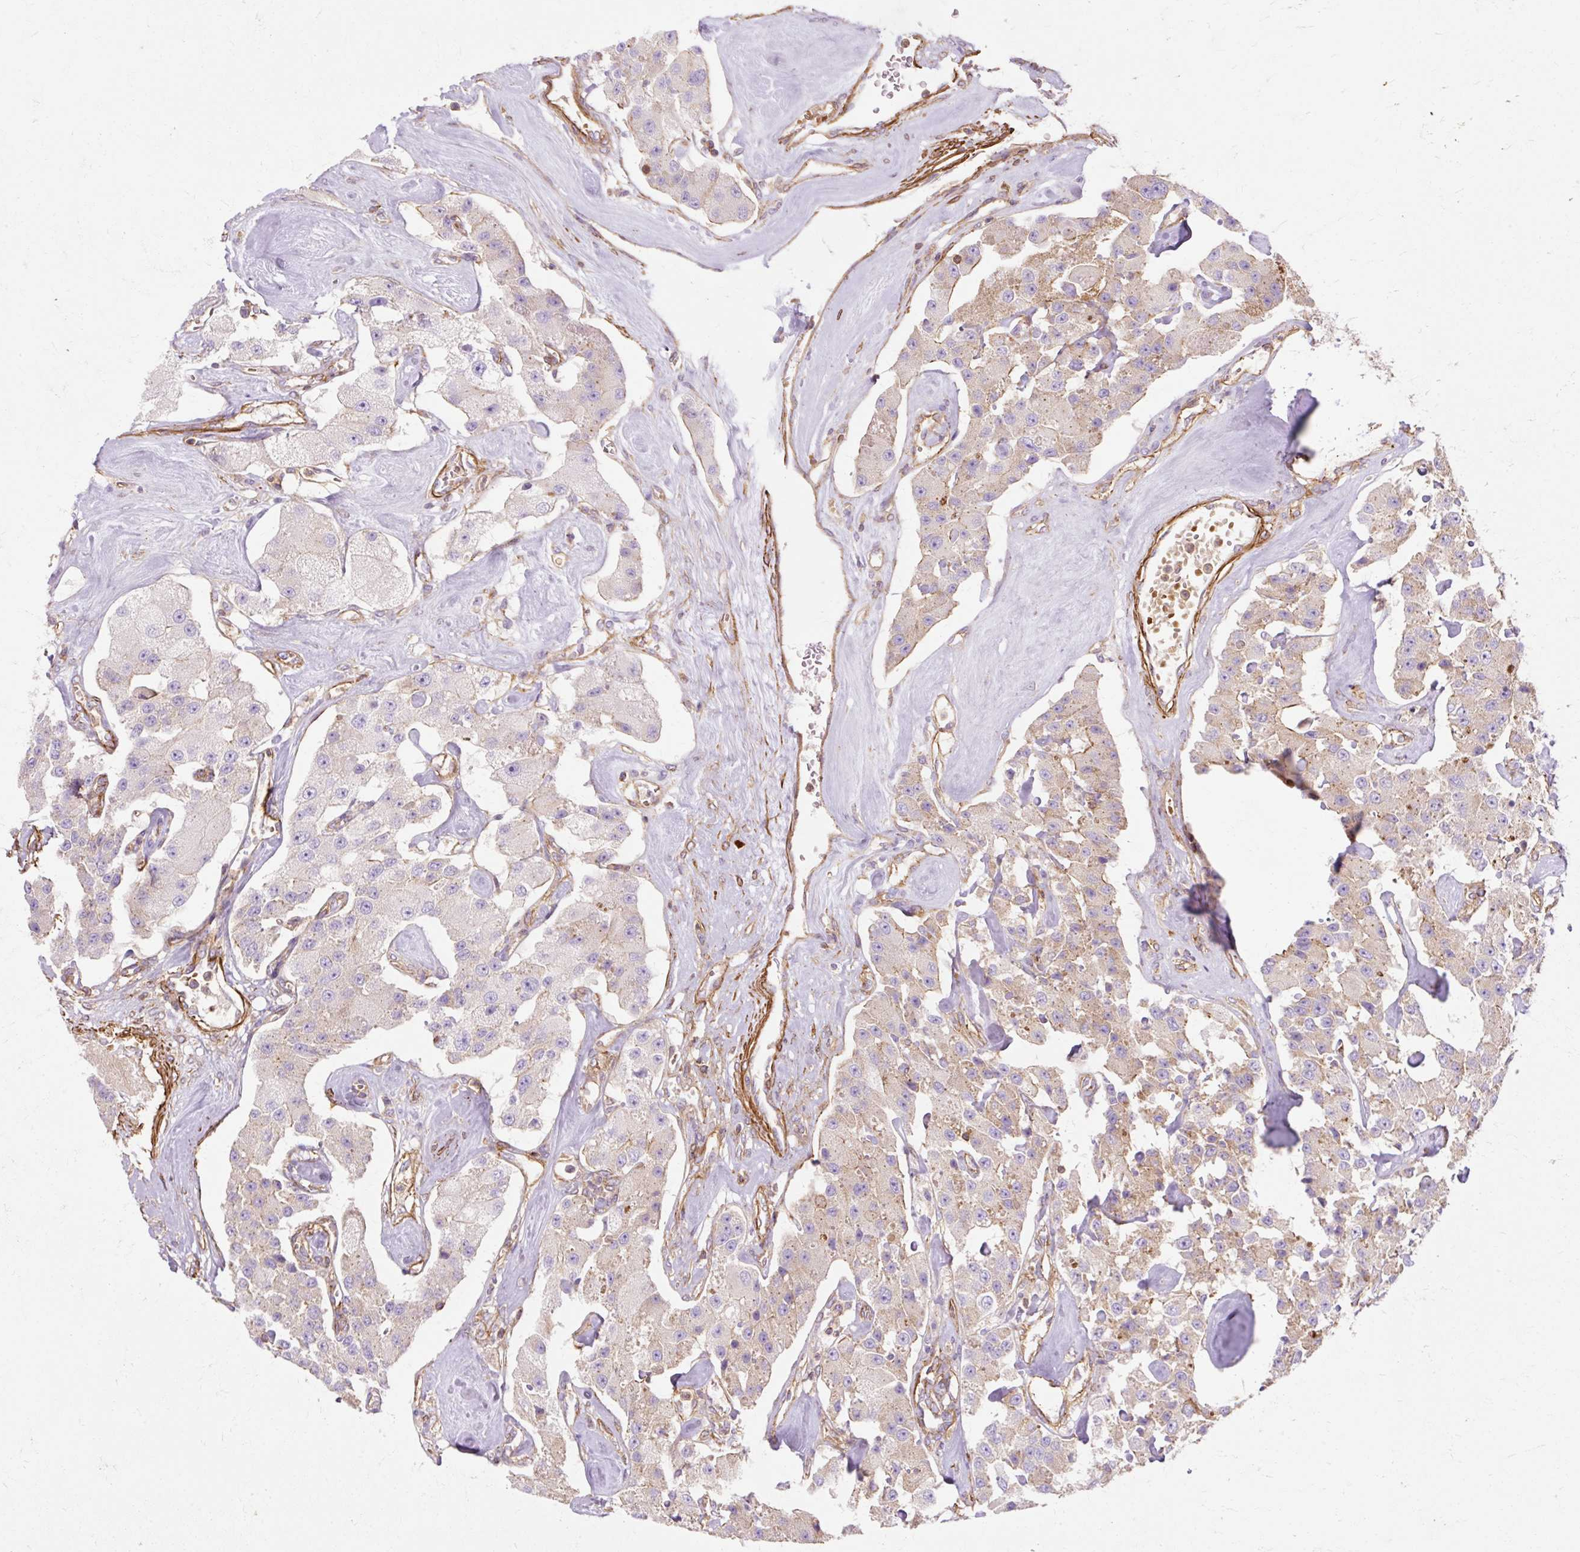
{"staining": {"intensity": "weak", "quantity": "<25%", "location": "cytoplasmic/membranous"}, "tissue": "carcinoid", "cell_type": "Tumor cells", "image_type": "cancer", "snomed": [{"axis": "morphology", "description": "Carcinoid, malignant, NOS"}, {"axis": "topography", "description": "Pancreas"}], "caption": "Immunohistochemistry micrograph of neoplastic tissue: carcinoid stained with DAB shows no significant protein positivity in tumor cells.", "gene": "TBC1D2B", "patient": {"sex": "male", "age": 41}}